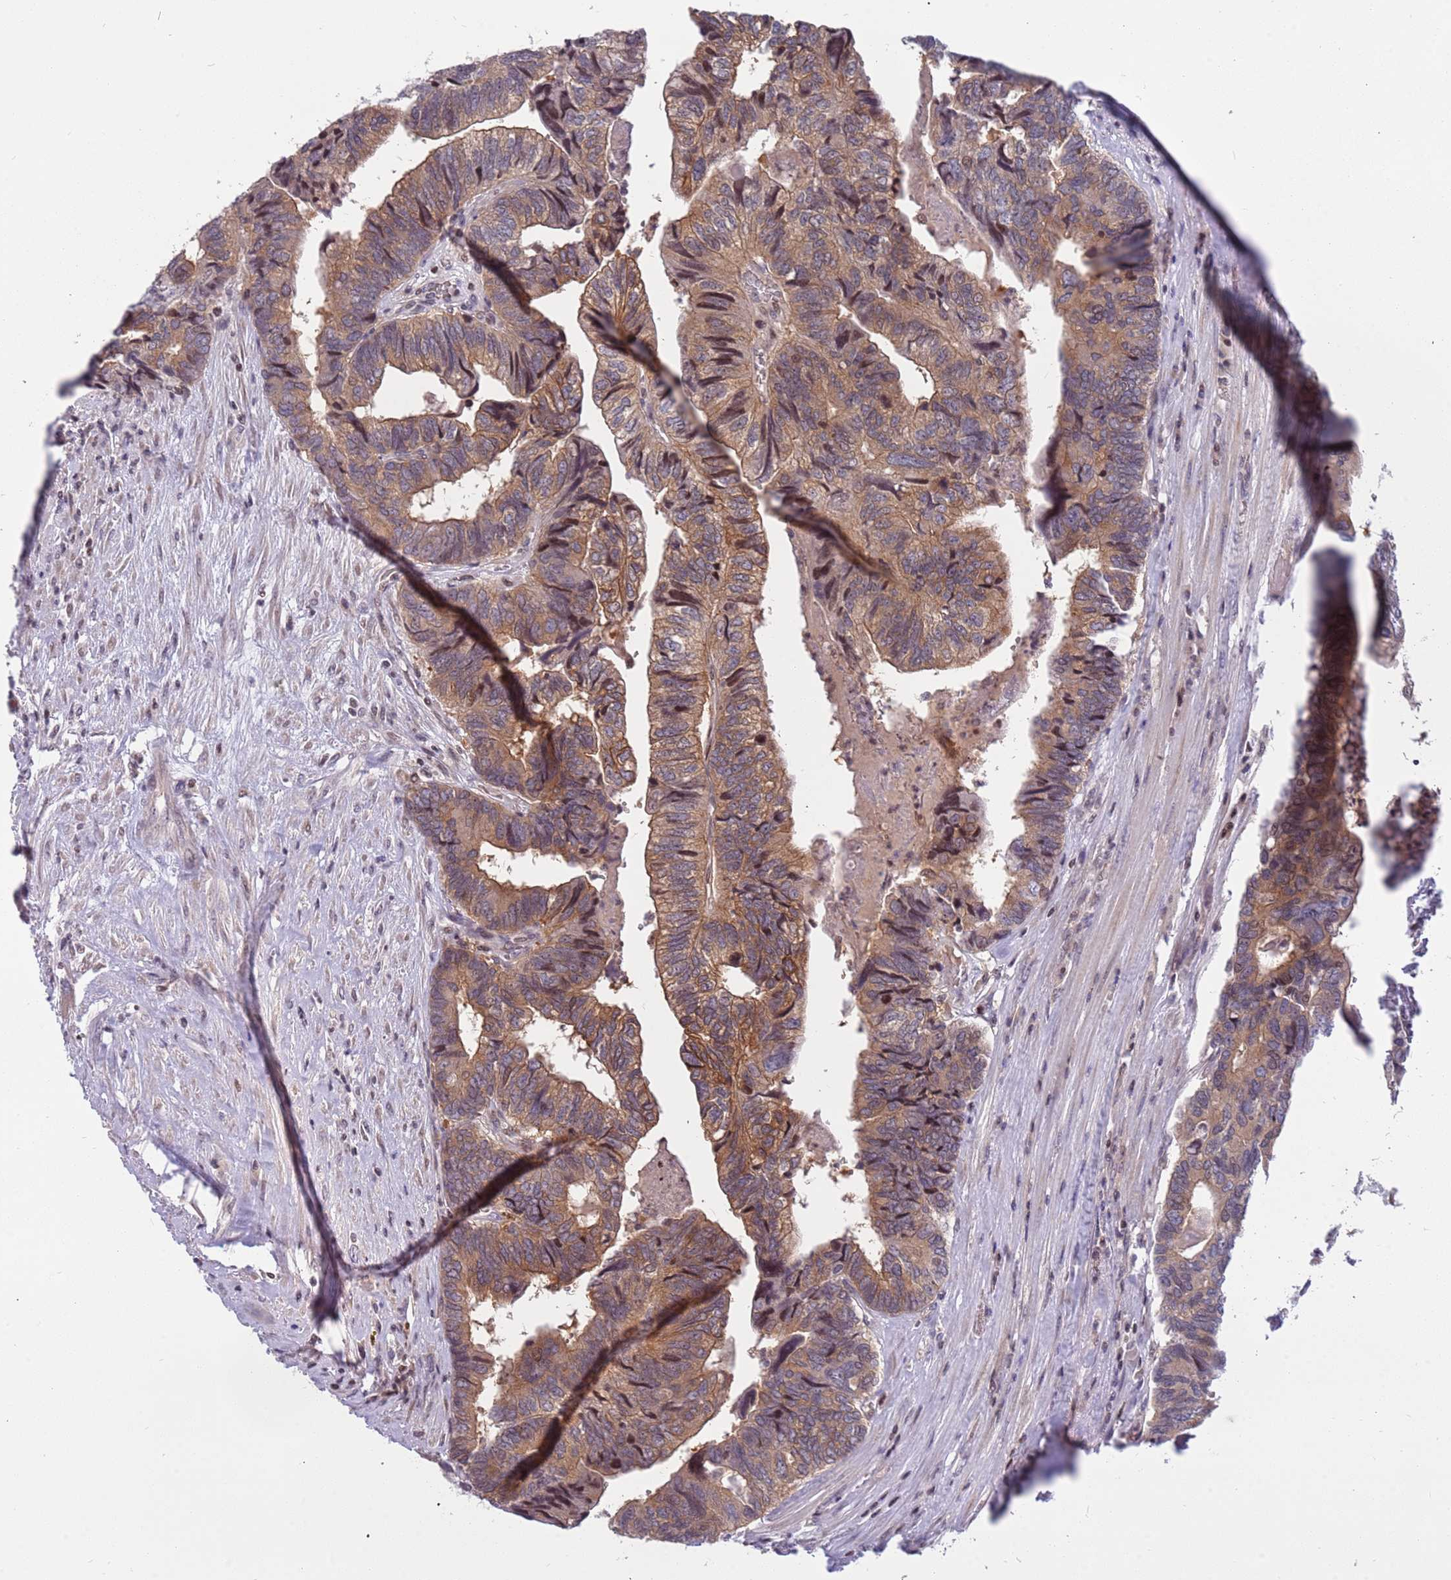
{"staining": {"intensity": "moderate", "quantity": "25%-75%", "location": "cytoplasmic/membranous"}, "tissue": "colorectal cancer", "cell_type": "Tumor cells", "image_type": "cancer", "snomed": [{"axis": "morphology", "description": "Adenocarcinoma, NOS"}, {"axis": "topography", "description": "Colon"}], "caption": "Immunohistochemical staining of human colorectal cancer shows moderate cytoplasmic/membranous protein positivity in about 25%-75% of tumor cells. The protein of interest is stained brown, and the nuclei are stained in blue (DAB IHC with brightfield microscopy, high magnification).", "gene": "ARHGEF5", "patient": {"sex": "female", "age": 67}}